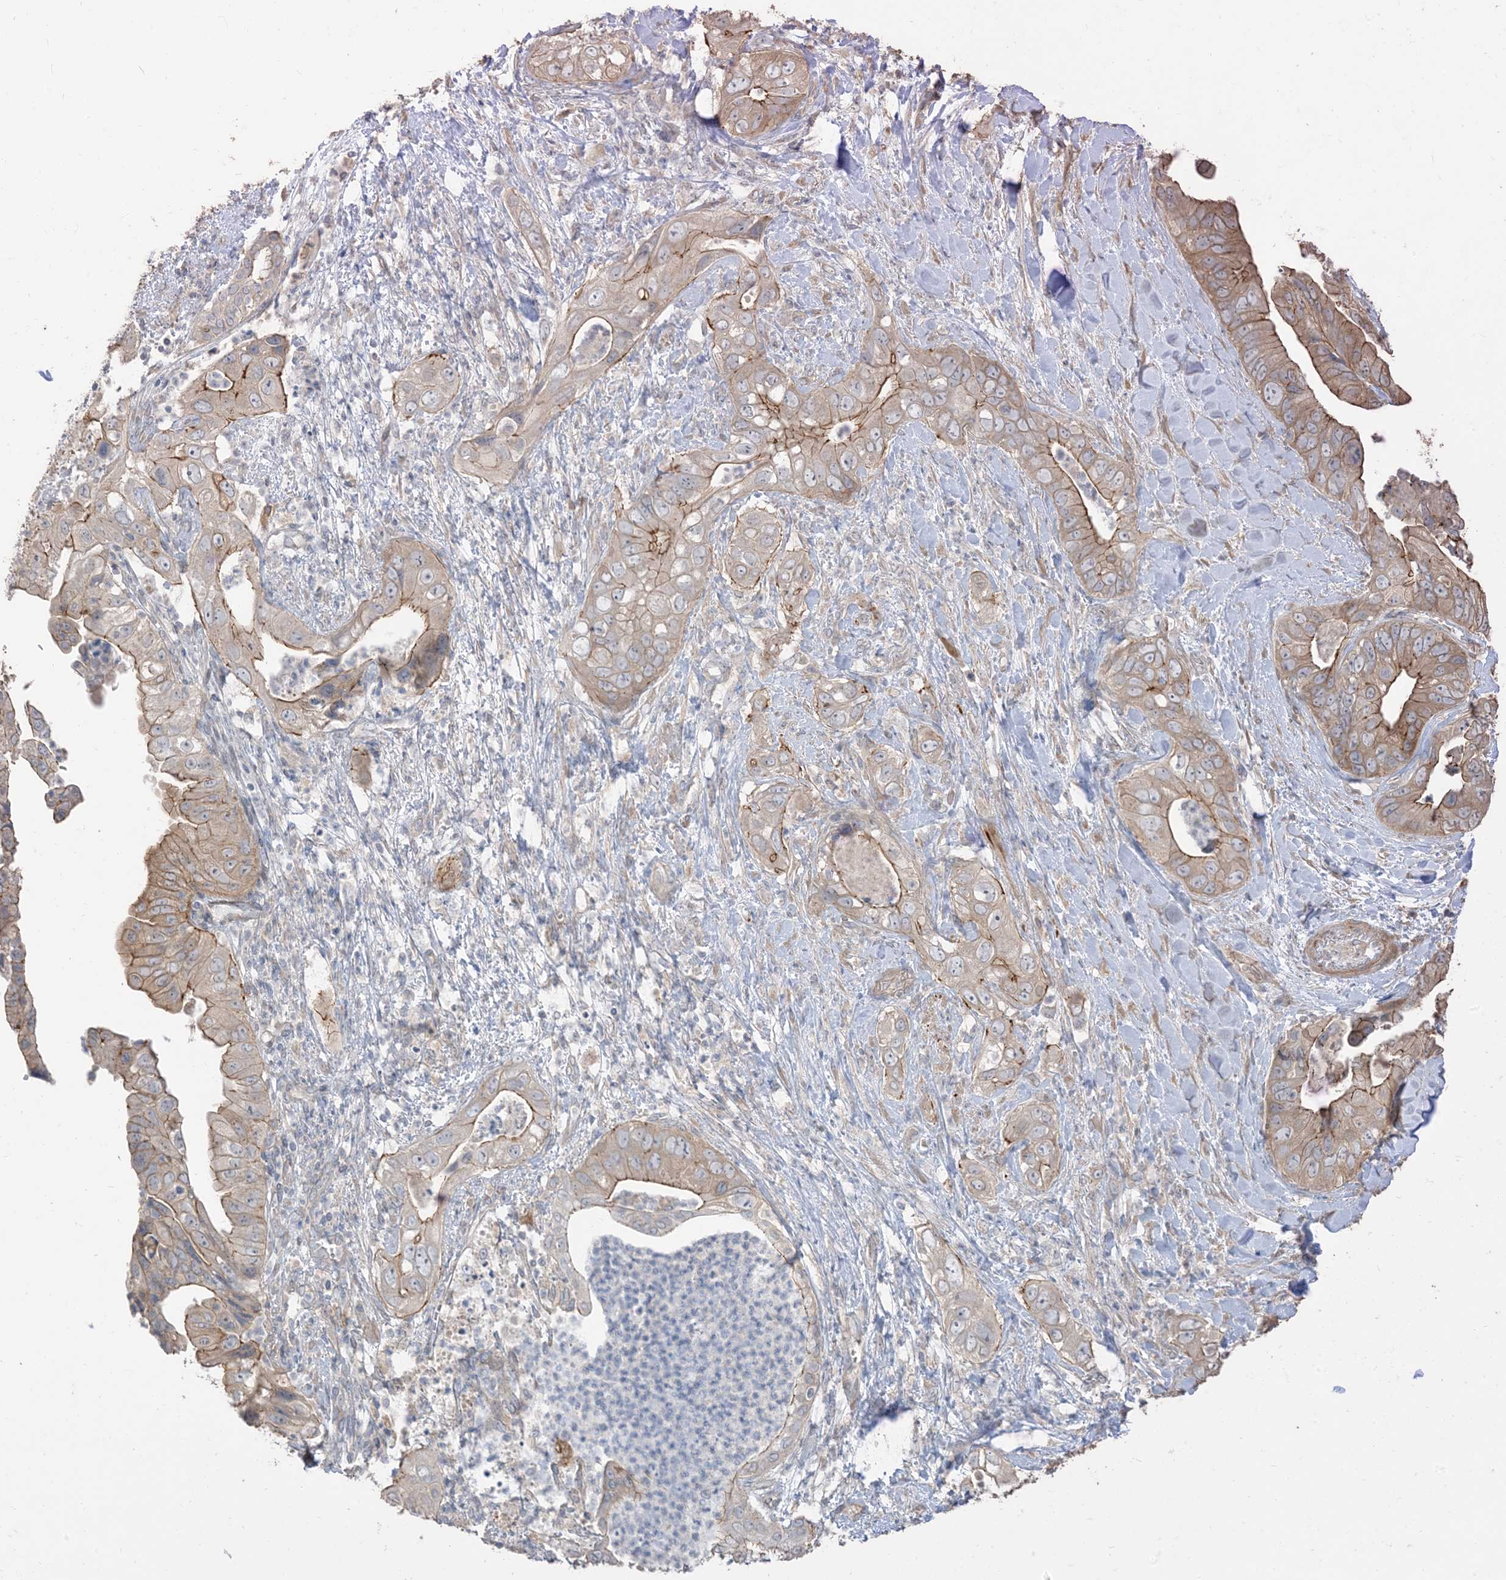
{"staining": {"intensity": "moderate", "quantity": "25%-75%", "location": "cytoplasmic/membranous"}, "tissue": "pancreatic cancer", "cell_type": "Tumor cells", "image_type": "cancer", "snomed": [{"axis": "morphology", "description": "Adenocarcinoma, NOS"}, {"axis": "topography", "description": "Pancreas"}], "caption": "High-power microscopy captured an immunohistochemistry (IHC) image of pancreatic adenocarcinoma, revealing moderate cytoplasmic/membranous positivity in approximately 25%-75% of tumor cells. The staining was performed using DAB, with brown indicating positive protein expression. Nuclei are stained blue with hematoxylin.", "gene": "RNF175", "patient": {"sex": "female", "age": 78}}